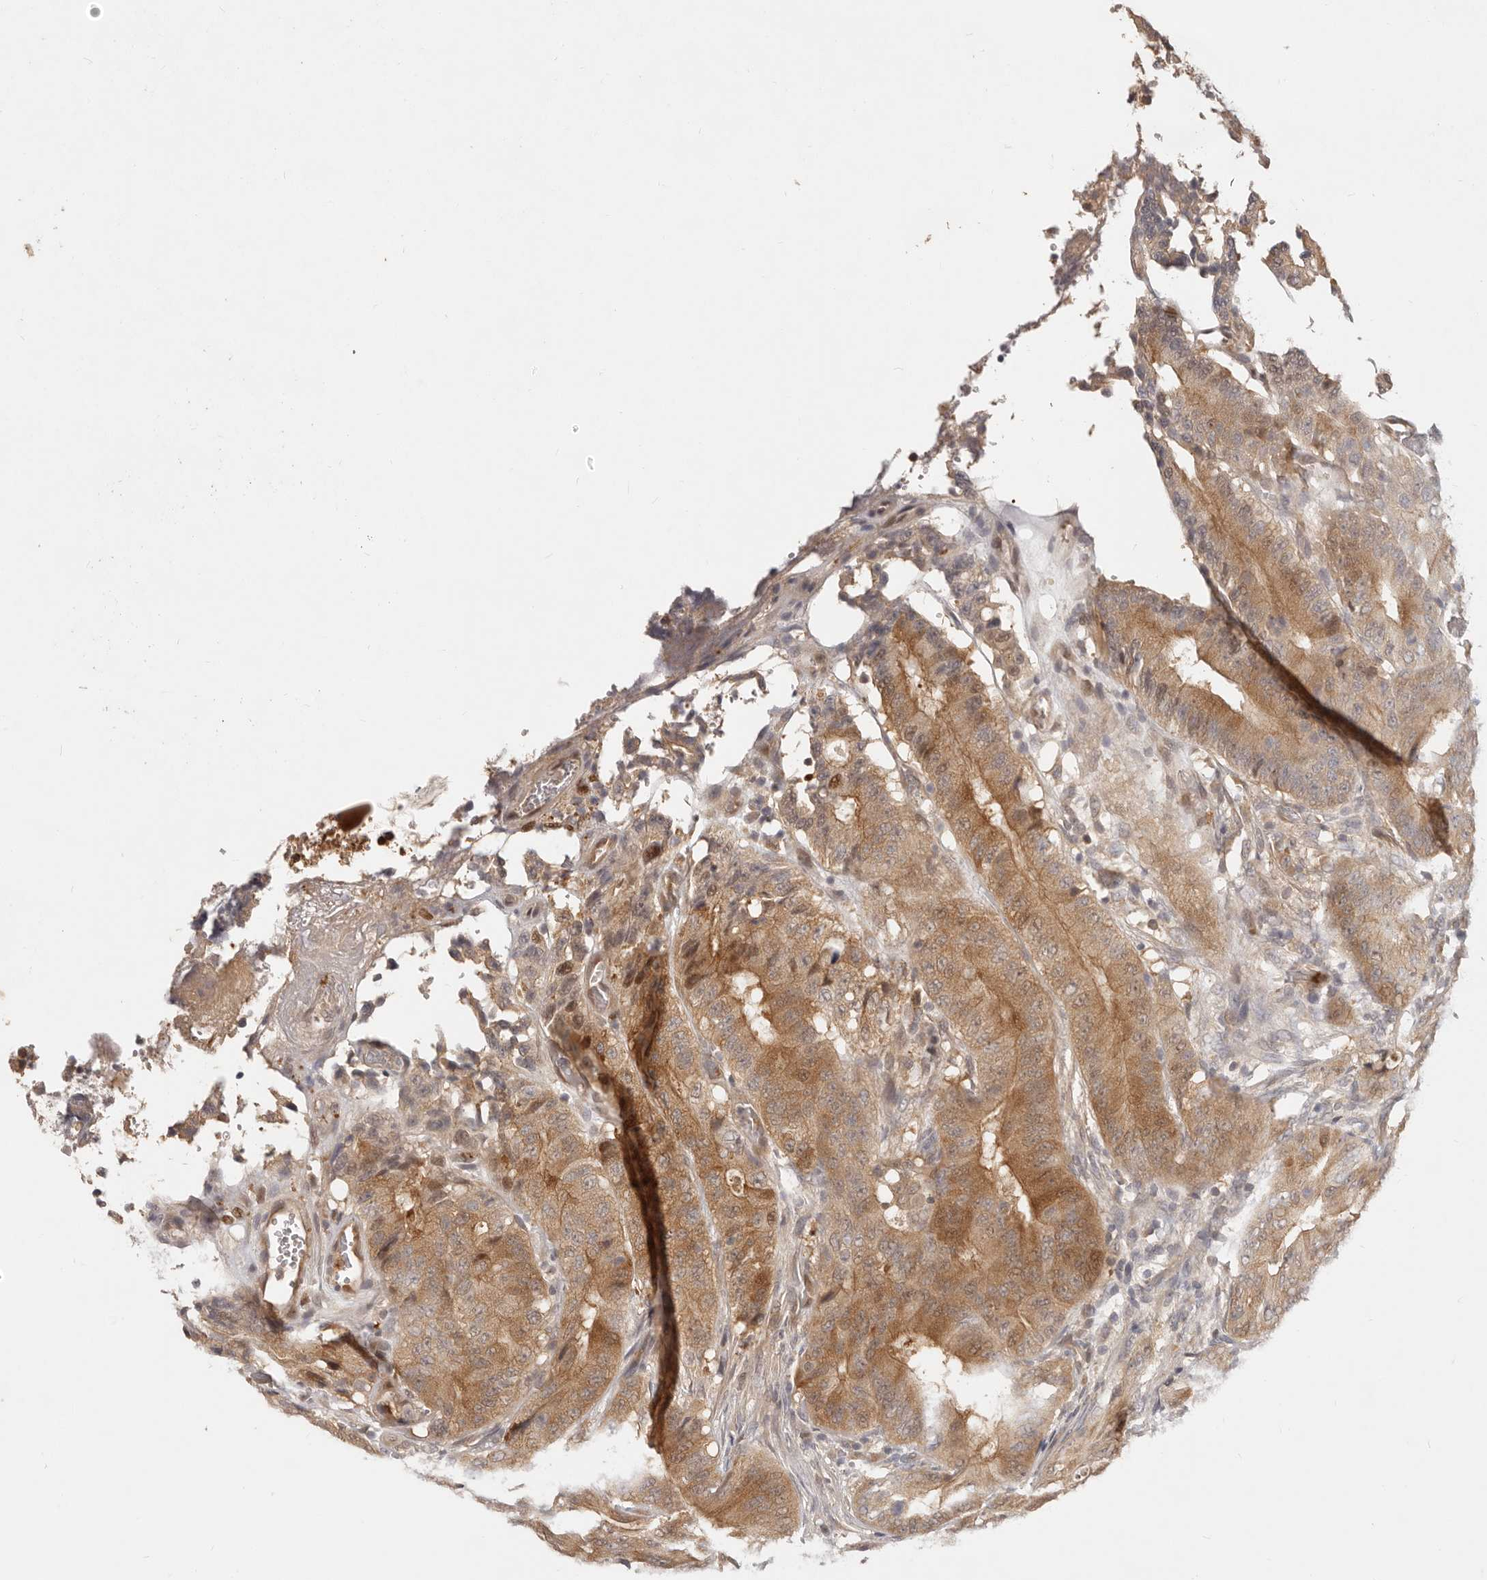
{"staining": {"intensity": "moderate", "quantity": ">75%", "location": "cytoplasmic/membranous"}, "tissue": "colorectal cancer", "cell_type": "Tumor cells", "image_type": "cancer", "snomed": [{"axis": "morphology", "description": "Adenocarcinoma, NOS"}, {"axis": "topography", "description": "Colon"}], "caption": "Brown immunohistochemical staining in colorectal cancer (adenocarcinoma) shows moderate cytoplasmic/membranous staining in approximately >75% of tumor cells. (DAB IHC with brightfield microscopy, high magnification).", "gene": "USP49", "patient": {"sex": "male", "age": 83}}